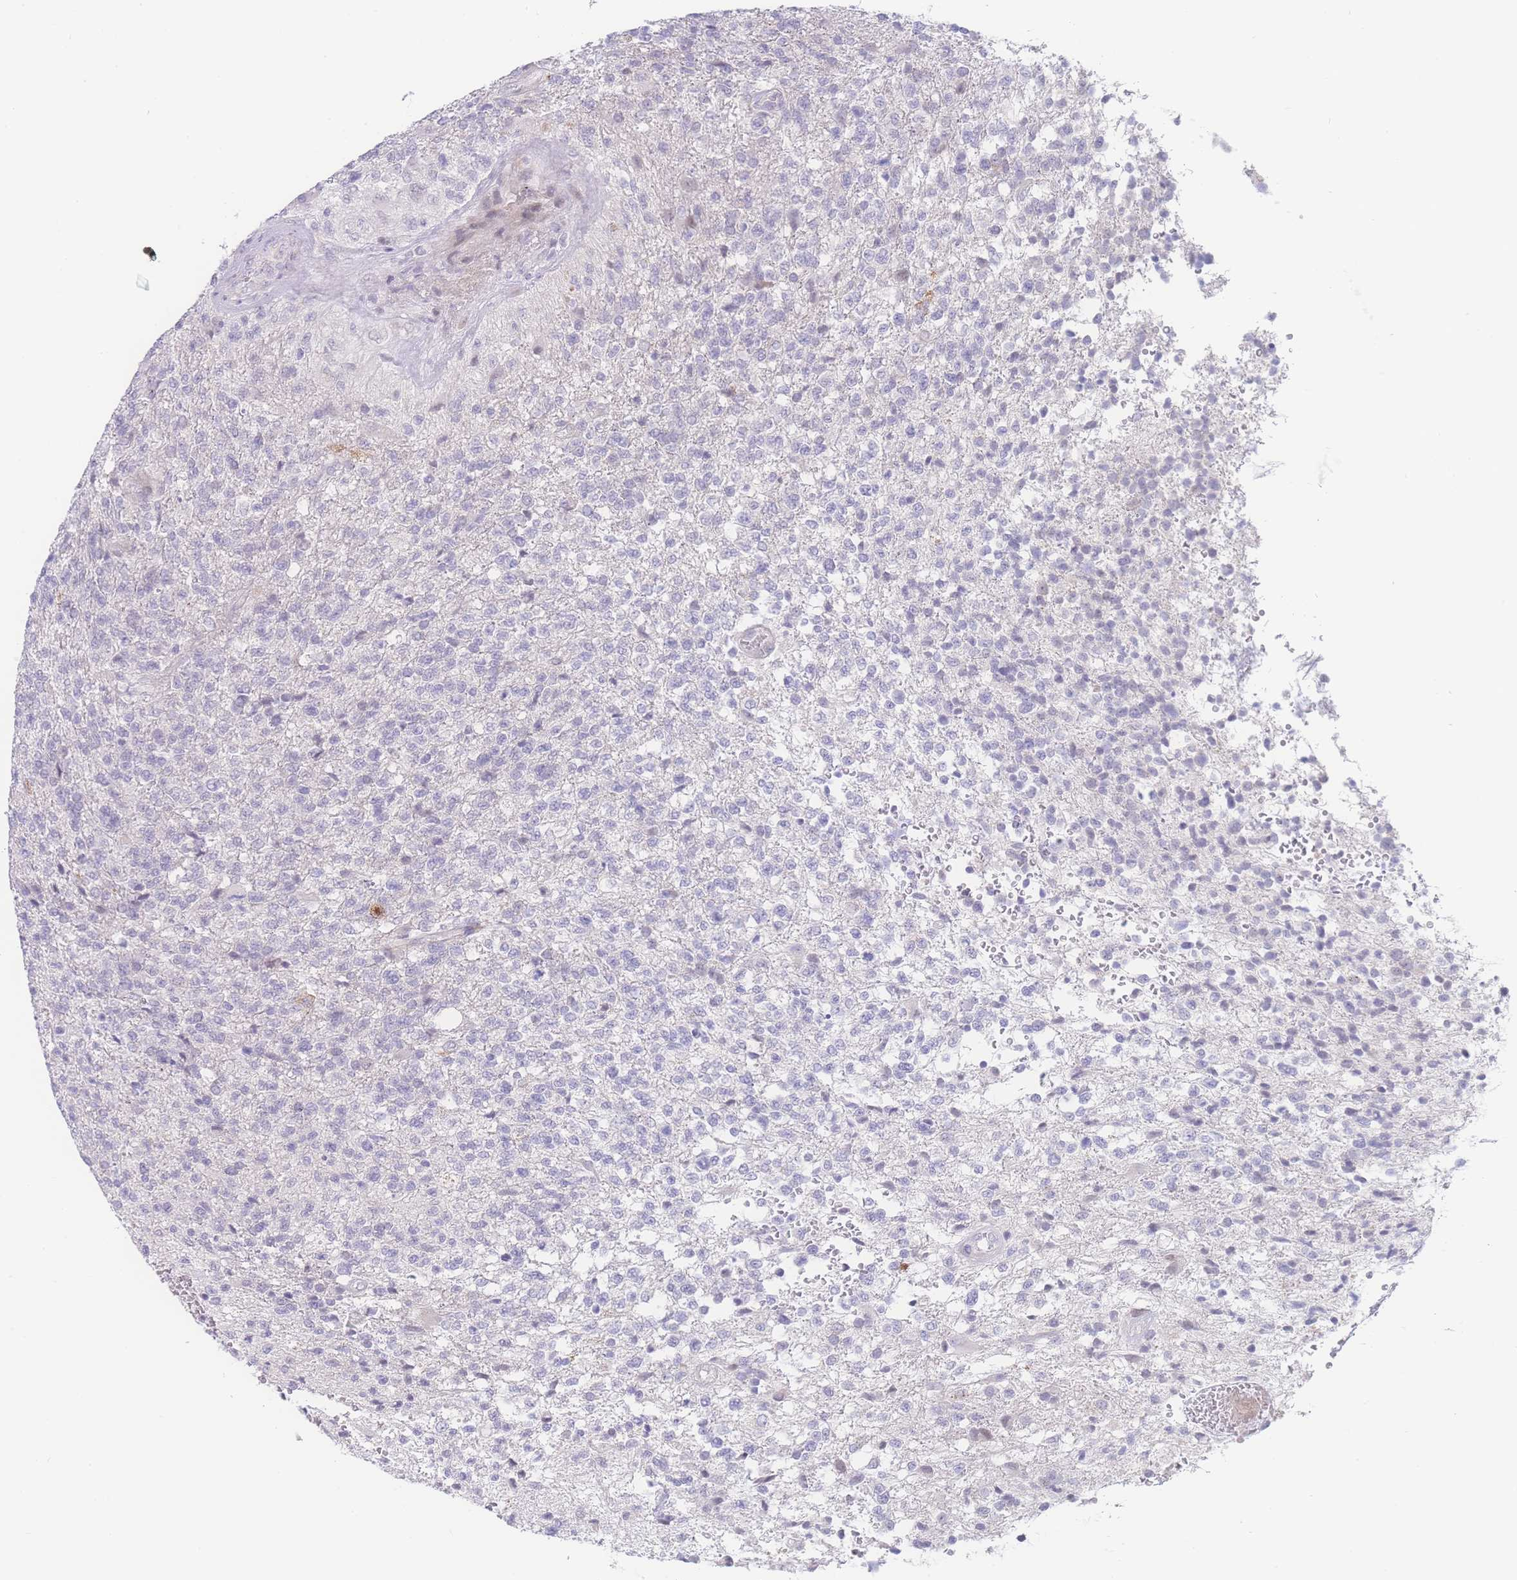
{"staining": {"intensity": "negative", "quantity": "none", "location": "none"}, "tissue": "glioma", "cell_type": "Tumor cells", "image_type": "cancer", "snomed": [{"axis": "morphology", "description": "Glioma, malignant, High grade"}, {"axis": "topography", "description": "Brain"}], "caption": "The histopathology image reveals no significant expression in tumor cells of malignant glioma (high-grade).", "gene": "PRSS22", "patient": {"sex": "male", "age": 56}}